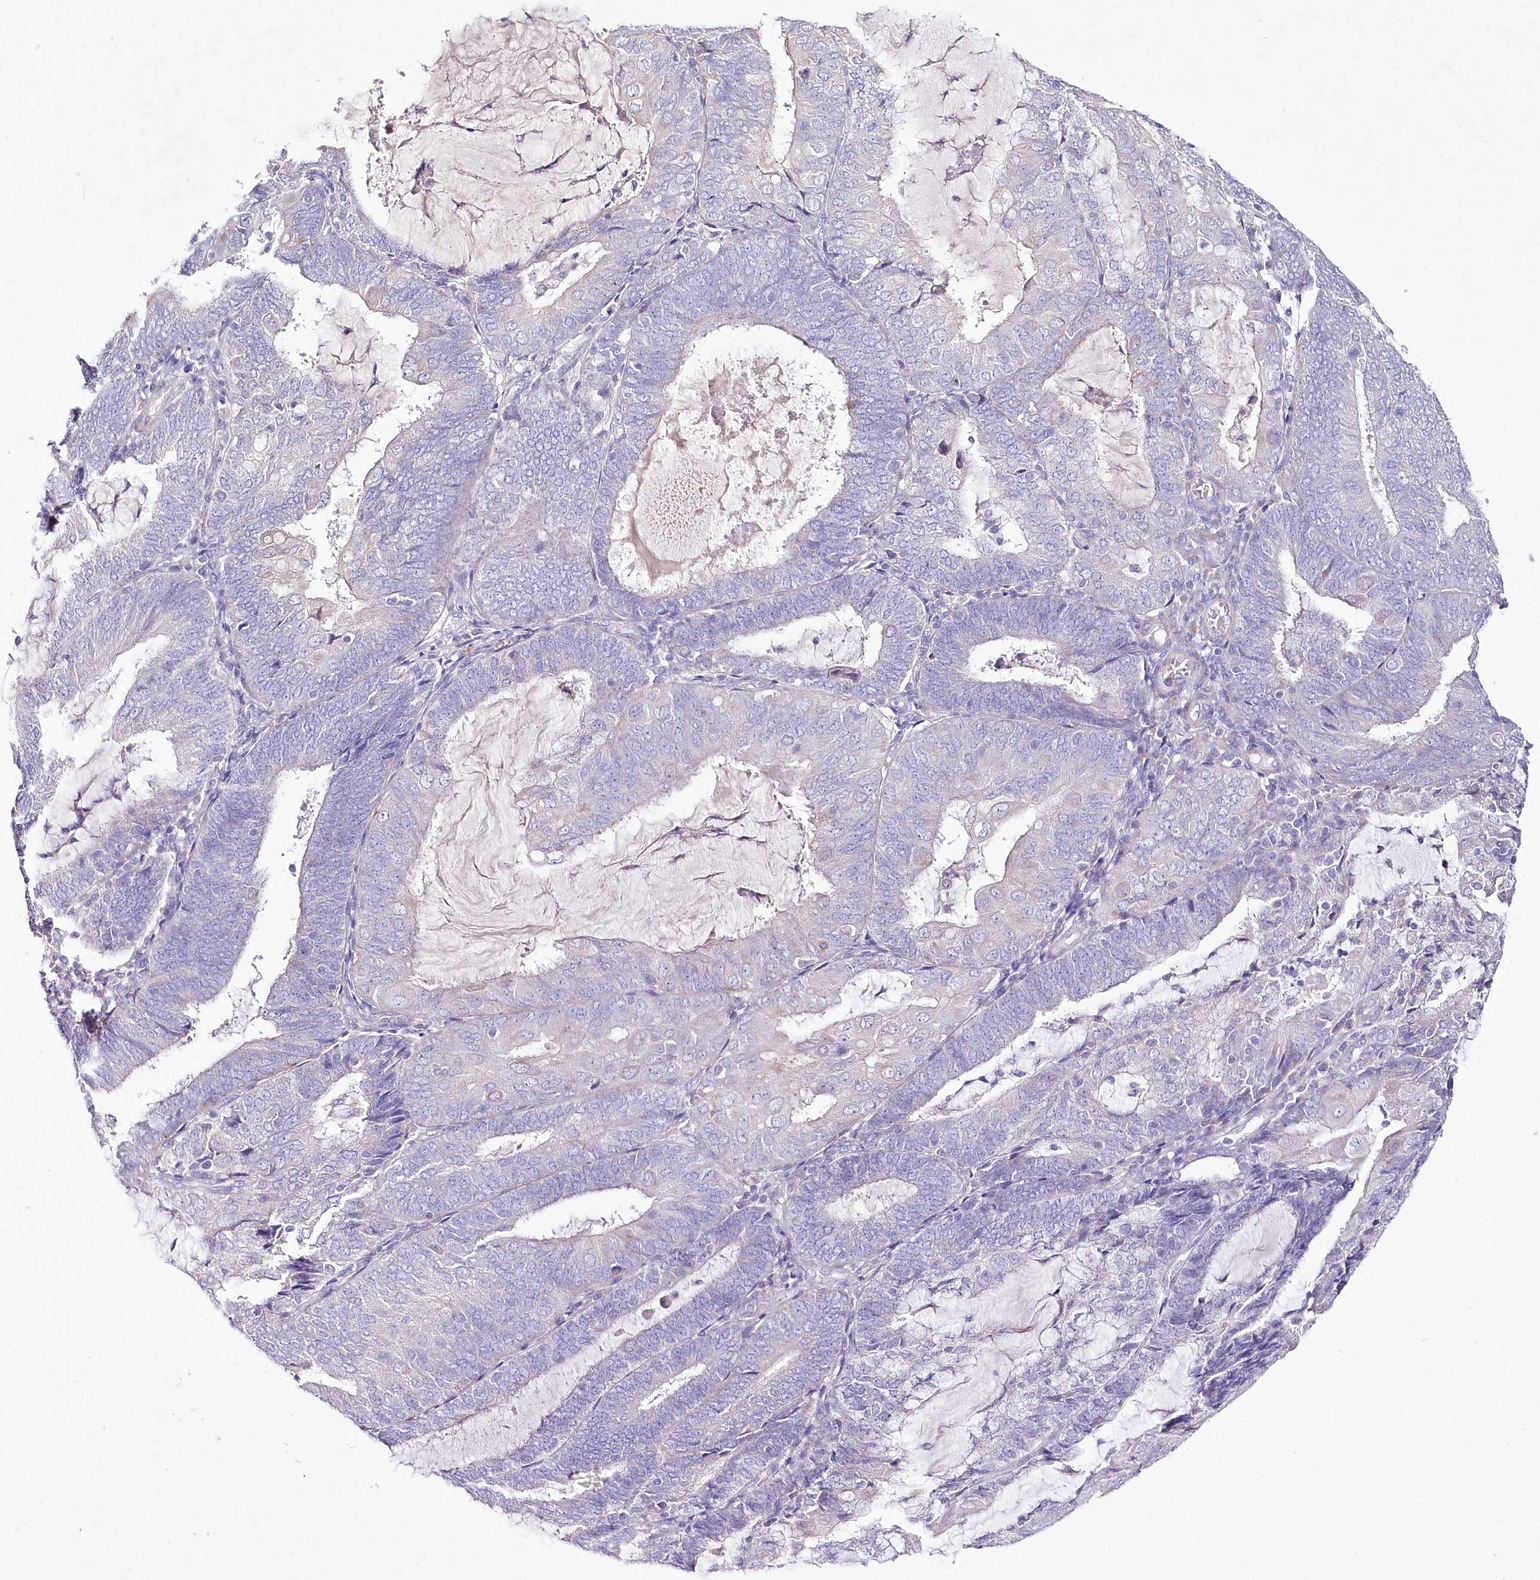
{"staining": {"intensity": "negative", "quantity": "none", "location": "none"}, "tissue": "endometrial cancer", "cell_type": "Tumor cells", "image_type": "cancer", "snomed": [{"axis": "morphology", "description": "Adenocarcinoma, NOS"}, {"axis": "topography", "description": "Endometrium"}], "caption": "DAB immunohistochemical staining of human adenocarcinoma (endometrial) exhibits no significant expression in tumor cells. (DAB IHC visualized using brightfield microscopy, high magnification).", "gene": "LRRC14B", "patient": {"sex": "female", "age": 81}}